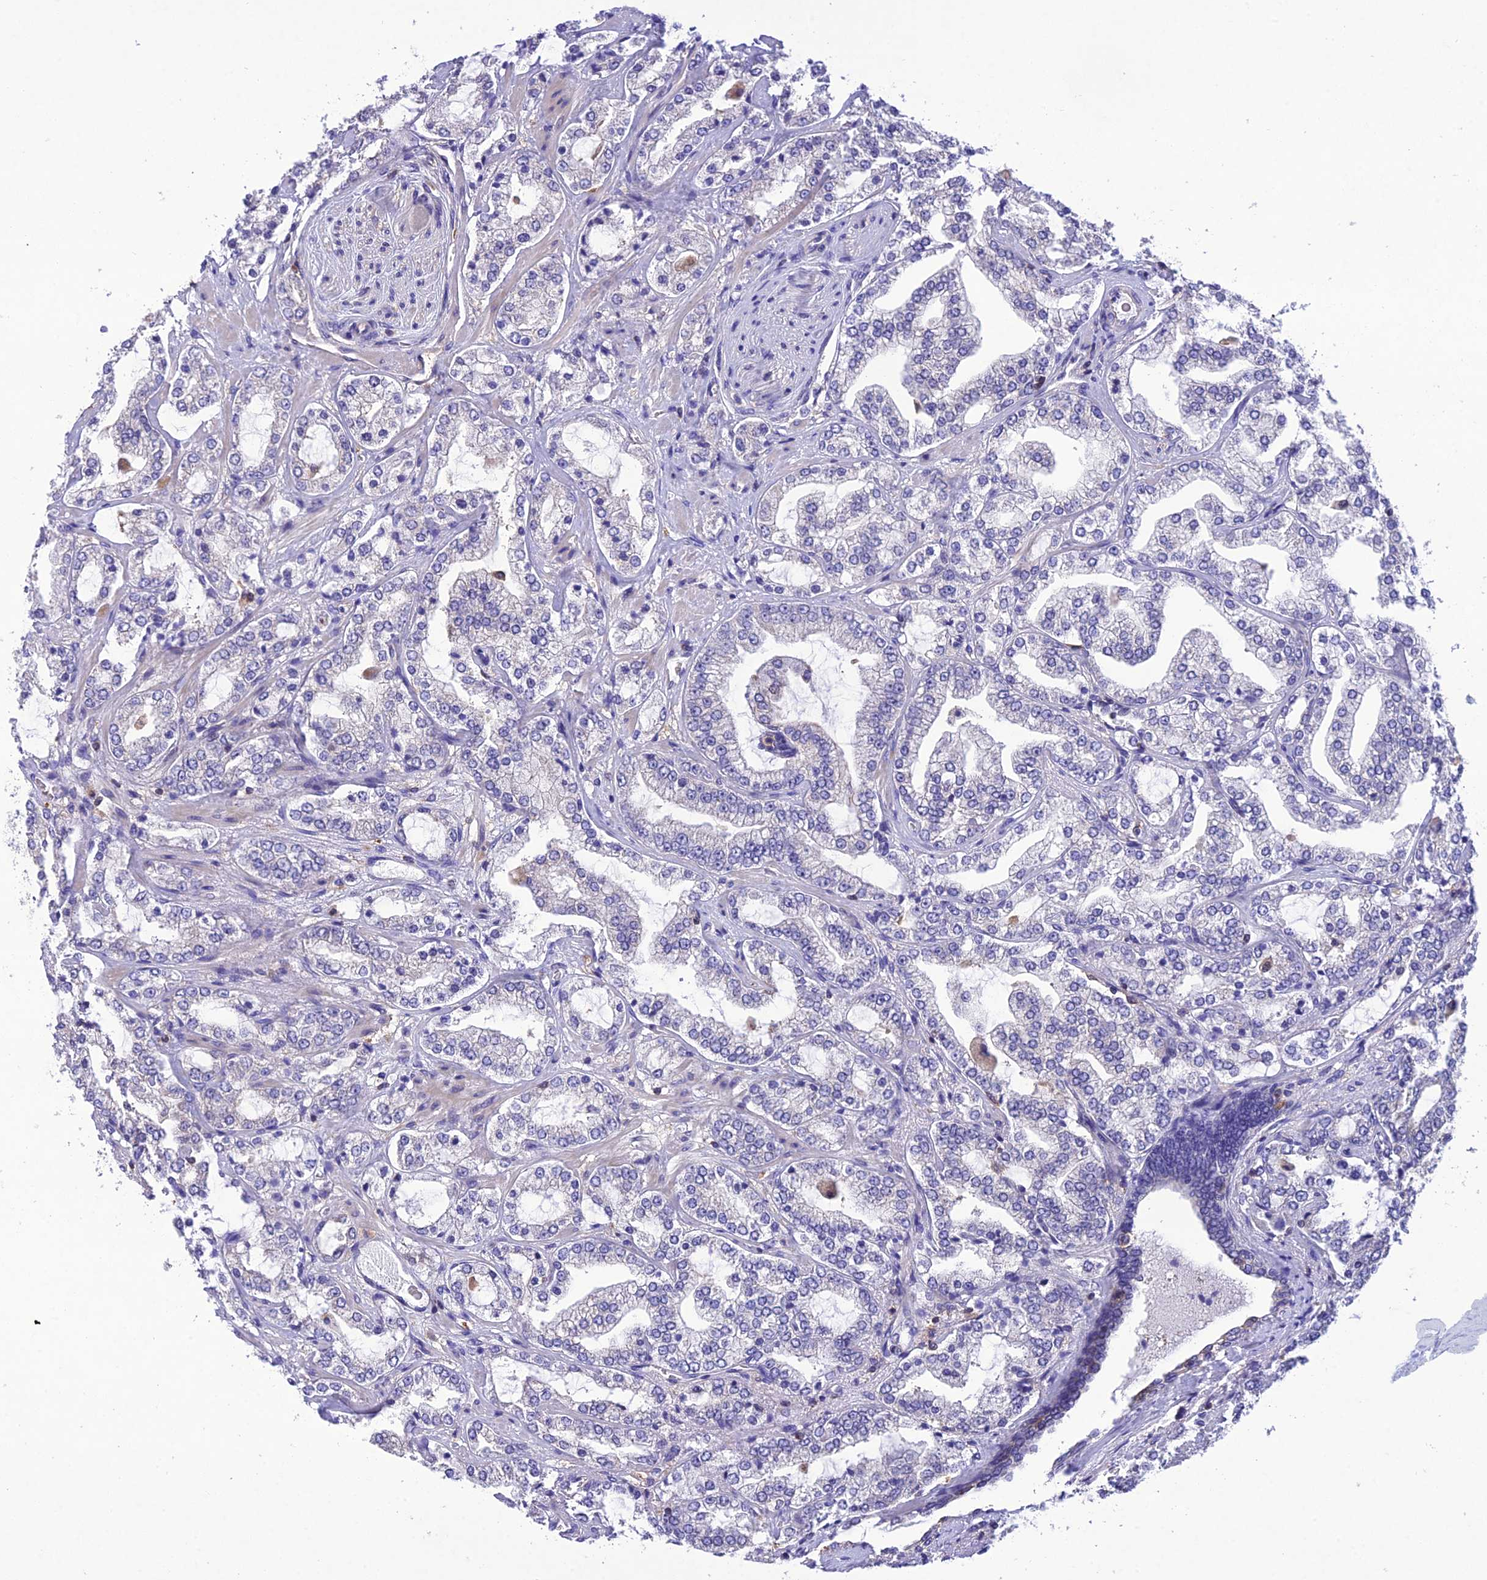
{"staining": {"intensity": "negative", "quantity": "none", "location": "none"}, "tissue": "prostate cancer", "cell_type": "Tumor cells", "image_type": "cancer", "snomed": [{"axis": "morphology", "description": "Adenocarcinoma, High grade"}, {"axis": "topography", "description": "Prostate"}], "caption": "Immunohistochemical staining of human high-grade adenocarcinoma (prostate) exhibits no significant expression in tumor cells.", "gene": "SNX24", "patient": {"sex": "male", "age": 64}}